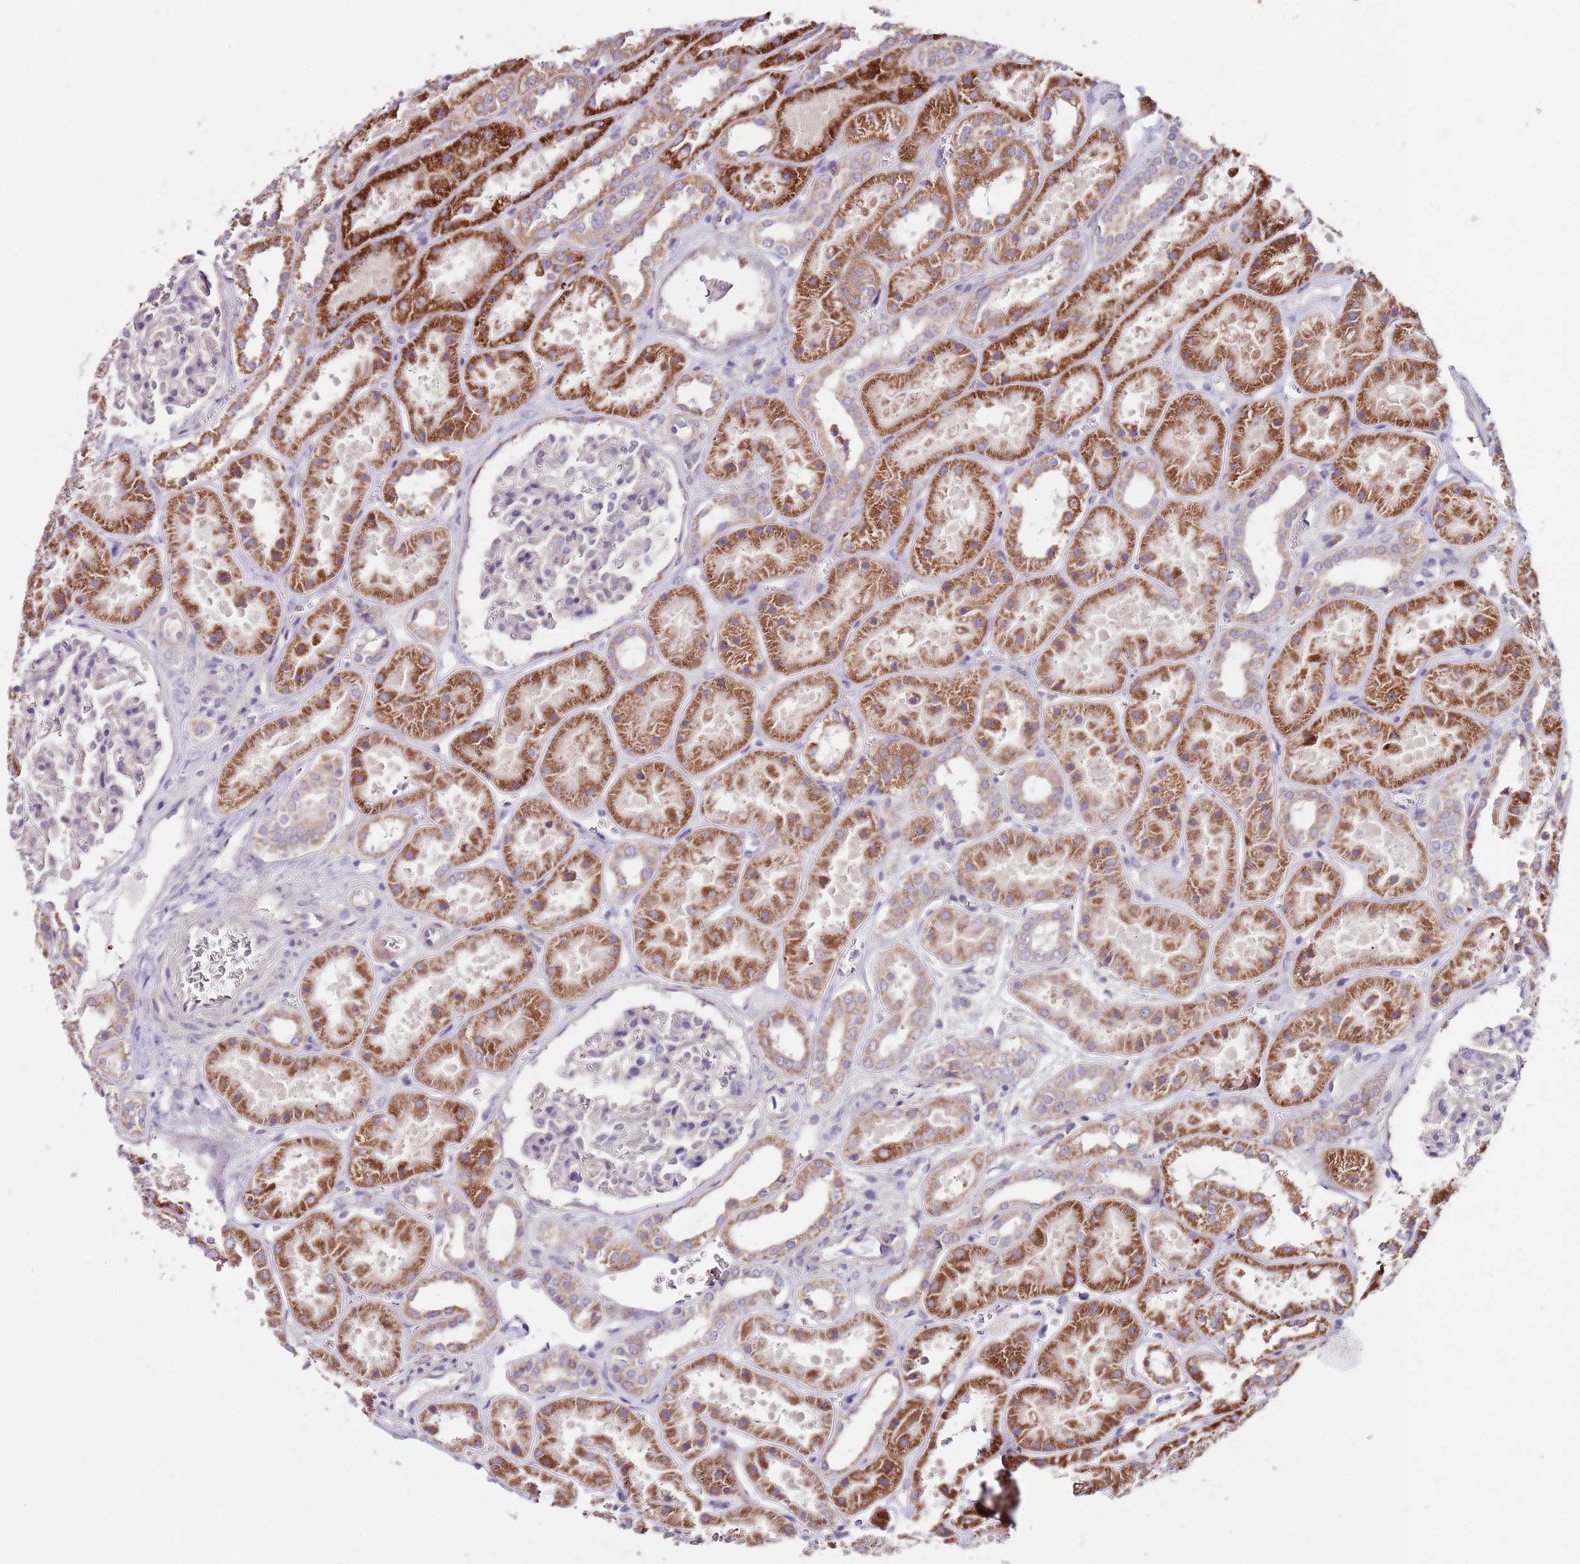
{"staining": {"intensity": "negative", "quantity": "none", "location": "none"}, "tissue": "kidney", "cell_type": "Cells in glomeruli", "image_type": "normal", "snomed": [{"axis": "morphology", "description": "Normal tissue, NOS"}, {"axis": "topography", "description": "Kidney"}], "caption": "Photomicrograph shows no significant protein staining in cells in glomeruli of normal kidney.", "gene": "SMG1", "patient": {"sex": "female", "age": 41}}